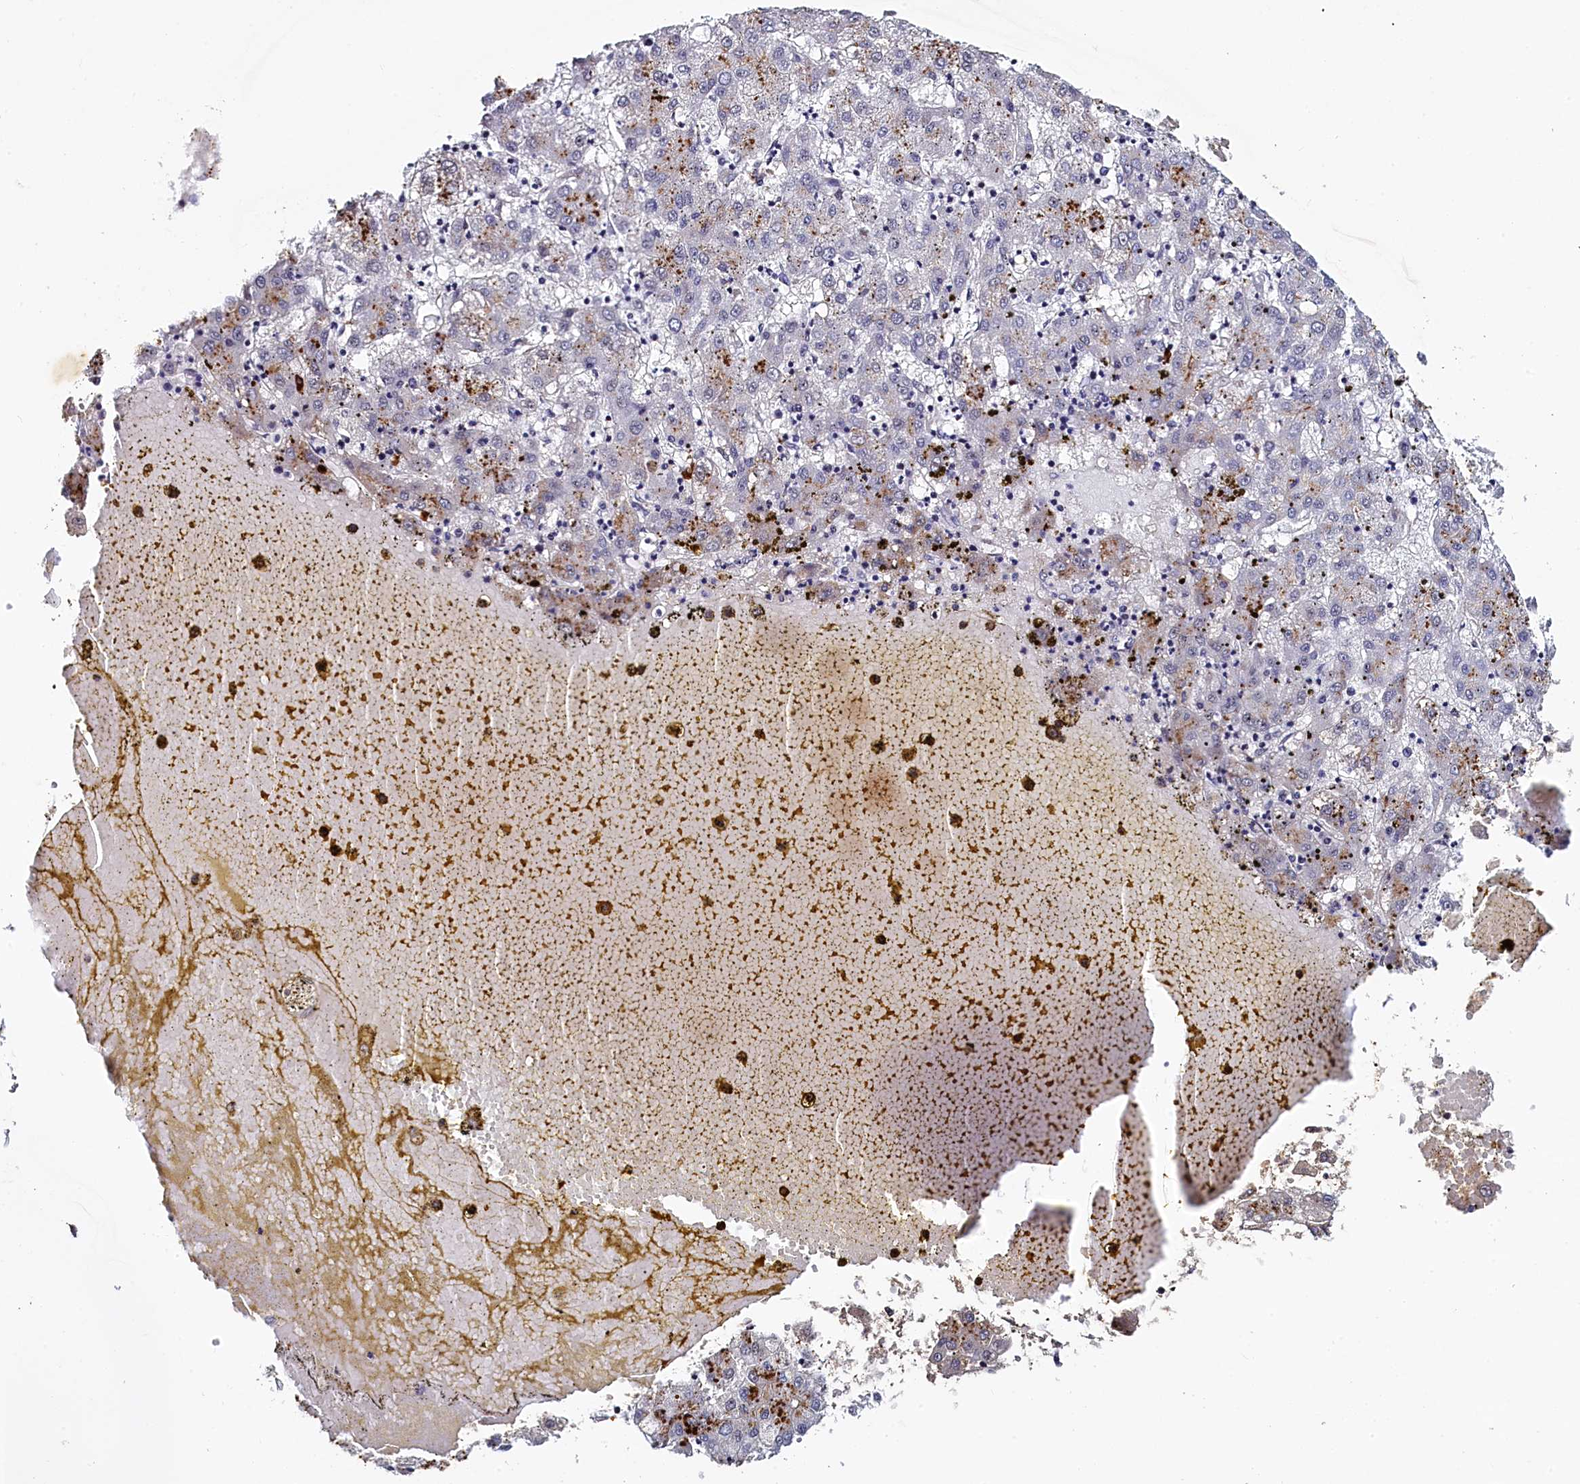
{"staining": {"intensity": "negative", "quantity": "none", "location": "none"}, "tissue": "liver cancer", "cell_type": "Tumor cells", "image_type": "cancer", "snomed": [{"axis": "morphology", "description": "Carcinoma, Hepatocellular, NOS"}, {"axis": "topography", "description": "Liver"}], "caption": "A high-resolution image shows immunohistochemistry staining of liver cancer, which shows no significant staining in tumor cells. (Immunohistochemistry (ihc), brightfield microscopy, high magnification).", "gene": "INTS14", "patient": {"sex": "male", "age": 72}}